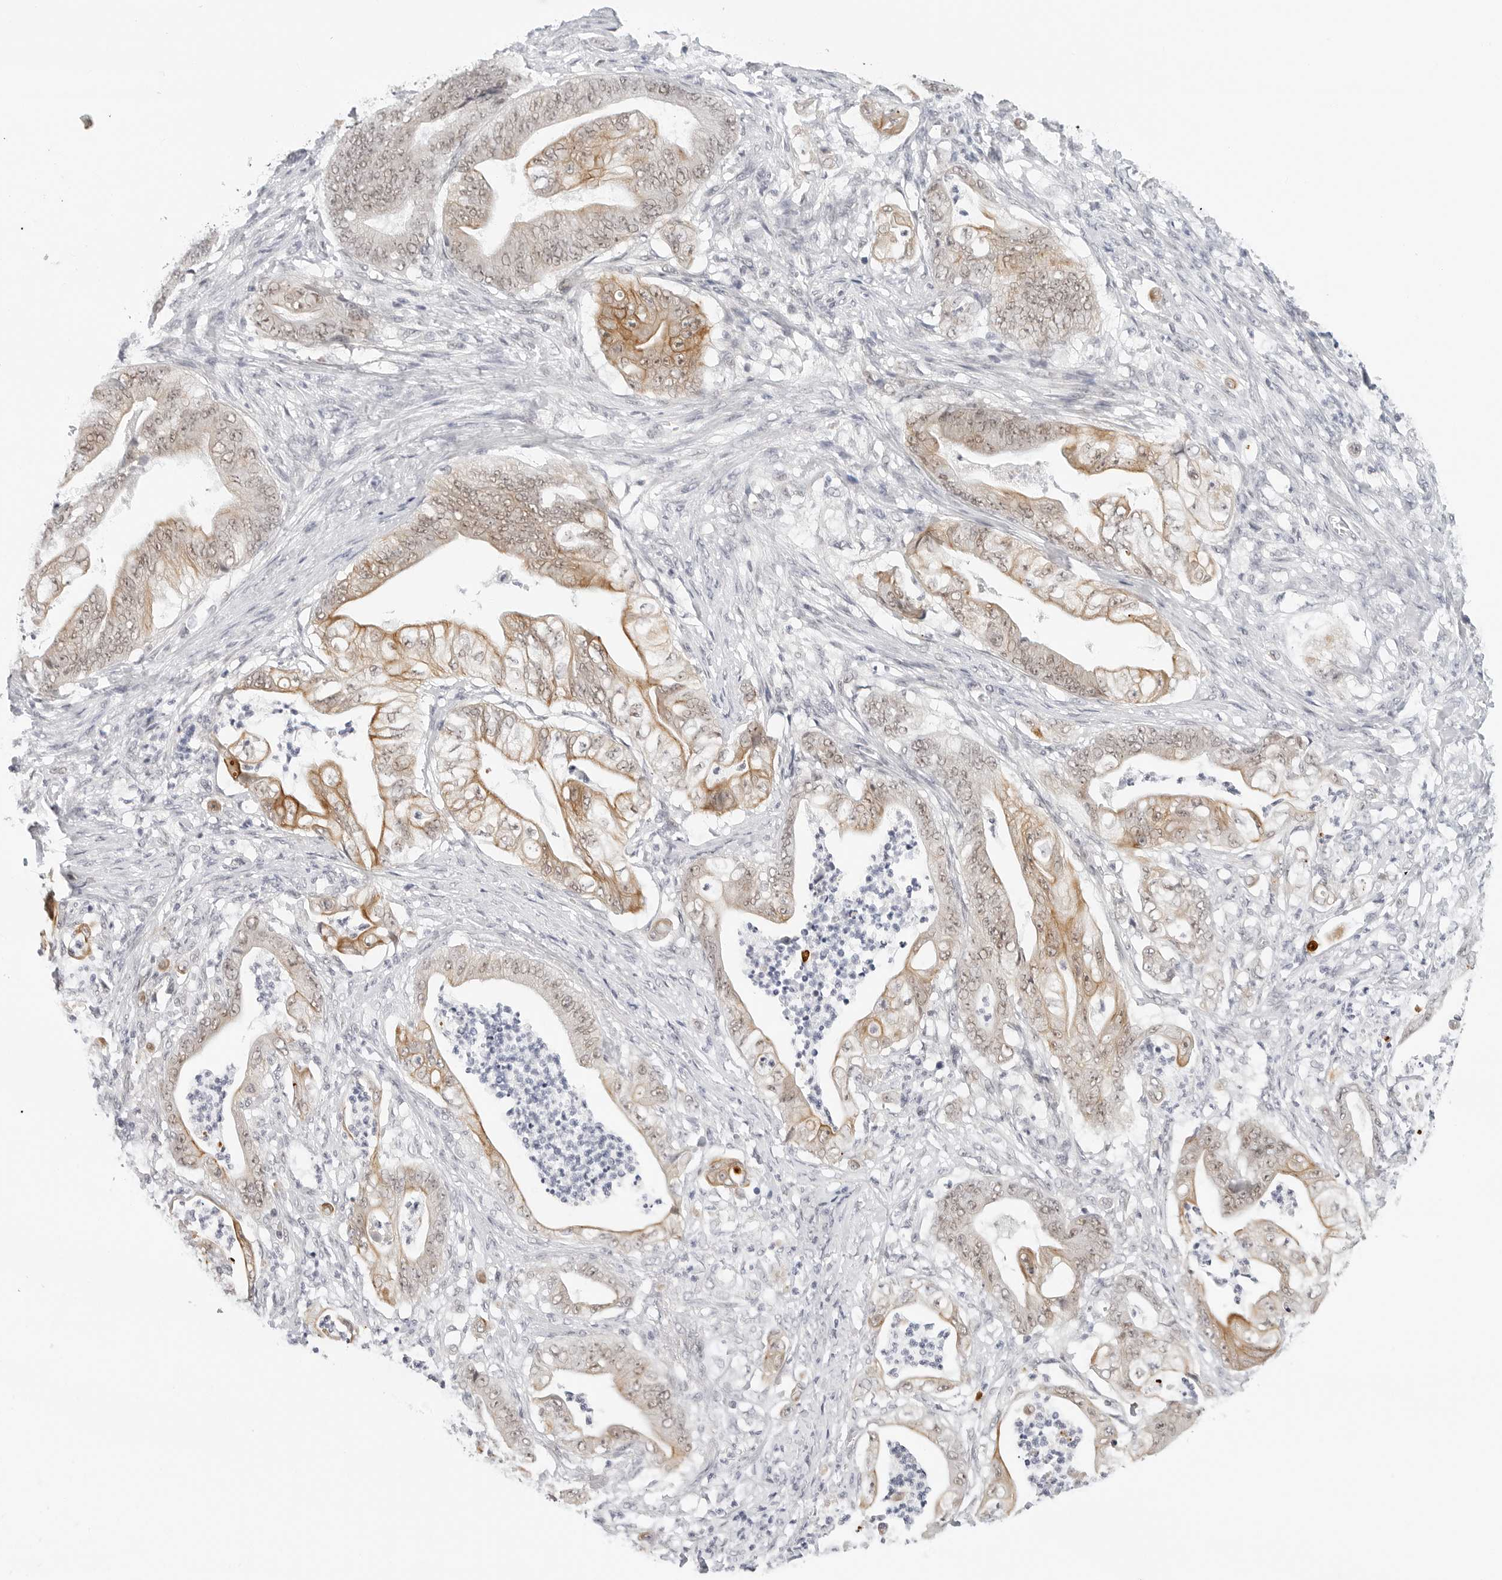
{"staining": {"intensity": "moderate", "quantity": "25%-75%", "location": "cytoplasmic/membranous,nuclear"}, "tissue": "stomach cancer", "cell_type": "Tumor cells", "image_type": "cancer", "snomed": [{"axis": "morphology", "description": "Adenocarcinoma, NOS"}, {"axis": "topography", "description": "Stomach"}], "caption": "A medium amount of moderate cytoplasmic/membranous and nuclear expression is identified in about 25%-75% of tumor cells in stomach cancer tissue.", "gene": "TSEN2", "patient": {"sex": "female", "age": 73}}